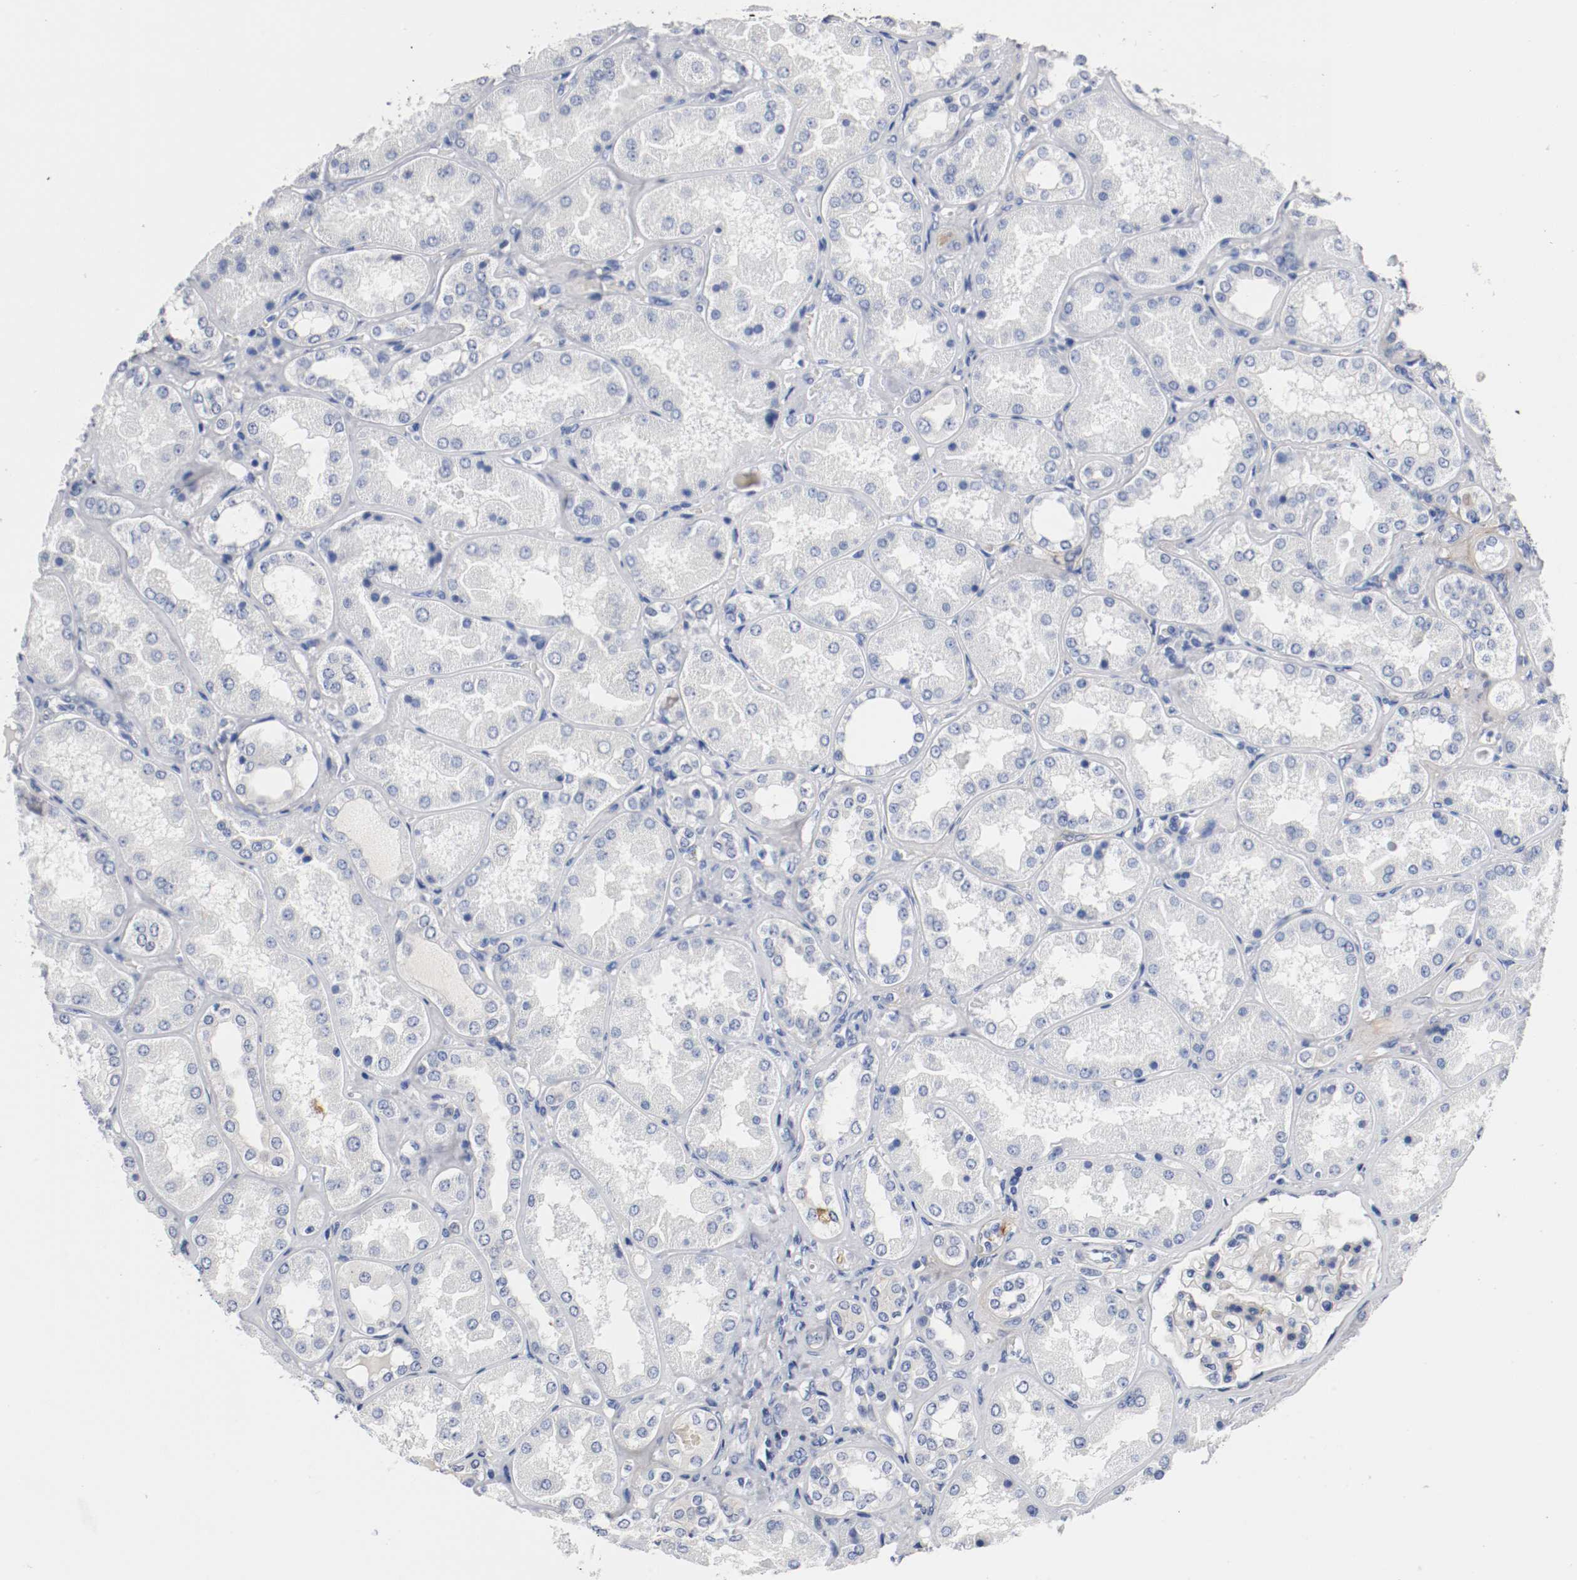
{"staining": {"intensity": "moderate", "quantity": "25%-75%", "location": "cytoplasmic/membranous"}, "tissue": "kidney", "cell_type": "Cells in glomeruli", "image_type": "normal", "snomed": [{"axis": "morphology", "description": "Normal tissue, NOS"}, {"axis": "topography", "description": "Kidney"}], "caption": "About 25%-75% of cells in glomeruli in unremarkable kidney display moderate cytoplasmic/membranous protein positivity as visualized by brown immunohistochemical staining.", "gene": "TNC", "patient": {"sex": "female", "age": 56}}